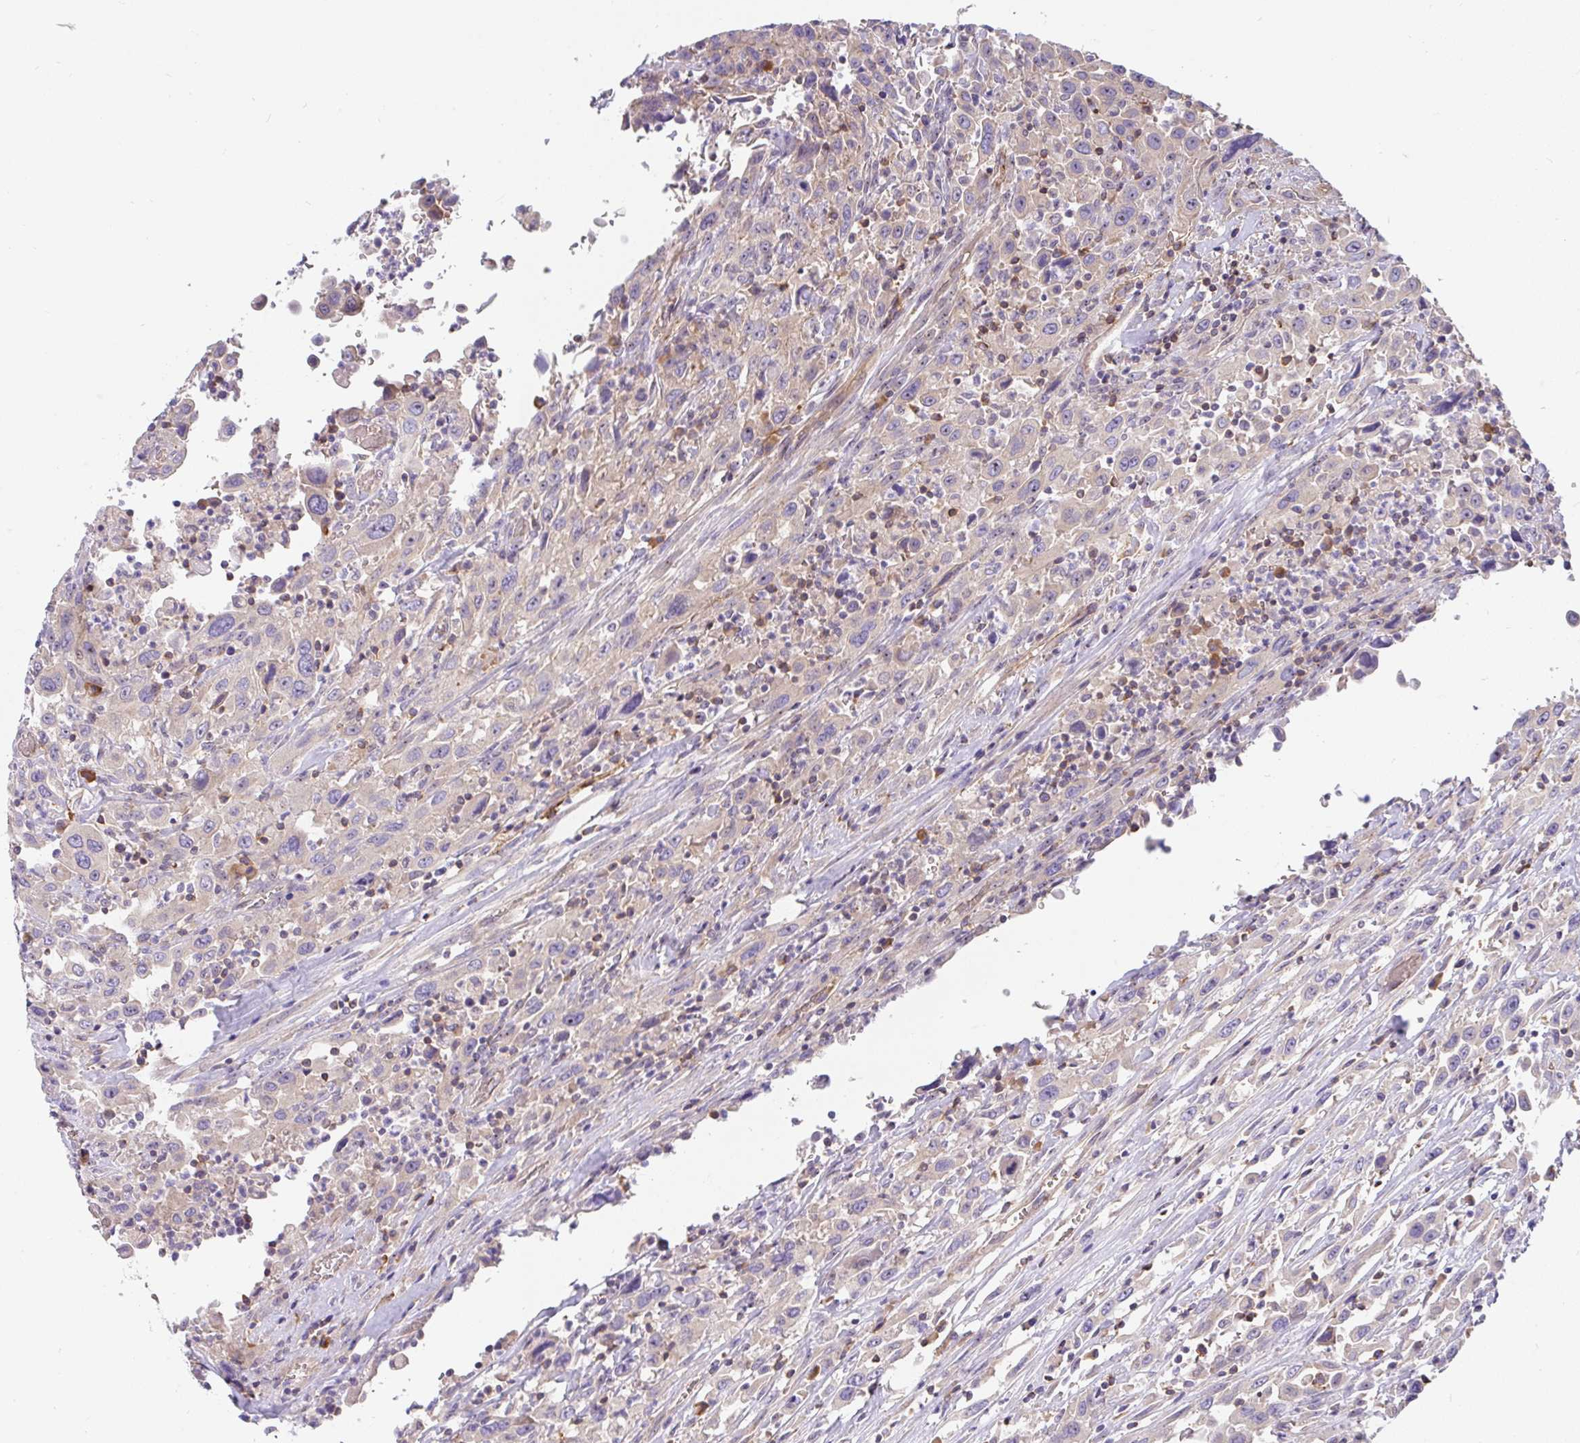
{"staining": {"intensity": "weak", "quantity": "<25%", "location": "cytoplasmic/membranous"}, "tissue": "urothelial cancer", "cell_type": "Tumor cells", "image_type": "cancer", "snomed": [{"axis": "morphology", "description": "Urothelial carcinoma, High grade"}, {"axis": "topography", "description": "Urinary bladder"}], "caption": "IHC of urothelial cancer reveals no positivity in tumor cells.", "gene": "LRRC26", "patient": {"sex": "male", "age": 61}}